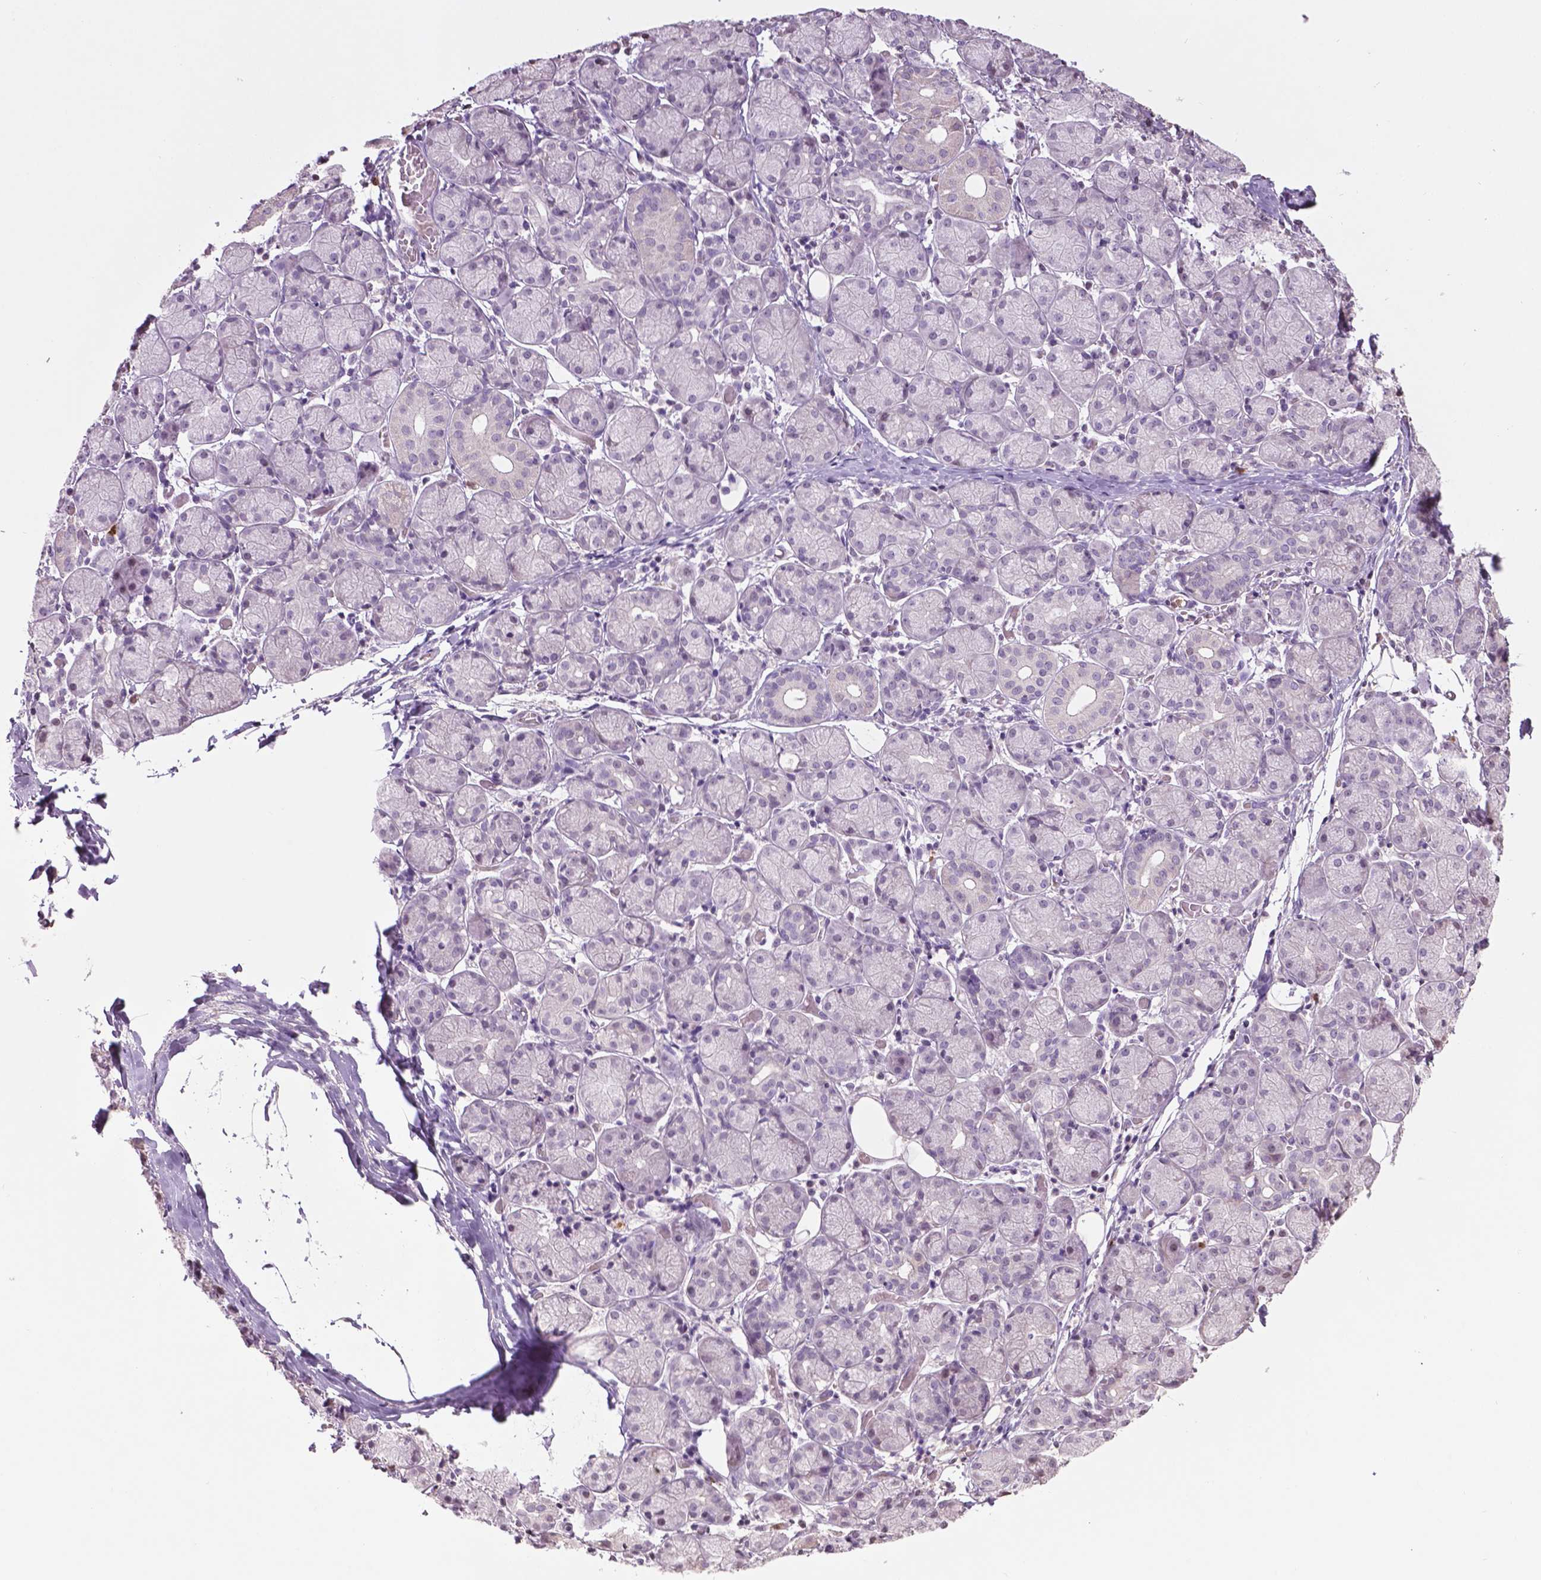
{"staining": {"intensity": "negative", "quantity": "none", "location": "none"}, "tissue": "salivary gland", "cell_type": "Glandular cells", "image_type": "normal", "snomed": [{"axis": "morphology", "description": "Normal tissue, NOS"}, {"axis": "topography", "description": "Salivary gland"}, {"axis": "topography", "description": "Peripheral nerve tissue"}], "caption": "IHC of benign salivary gland exhibits no positivity in glandular cells.", "gene": "NTNG2", "patient": {"sex": "female", "age": 24}}